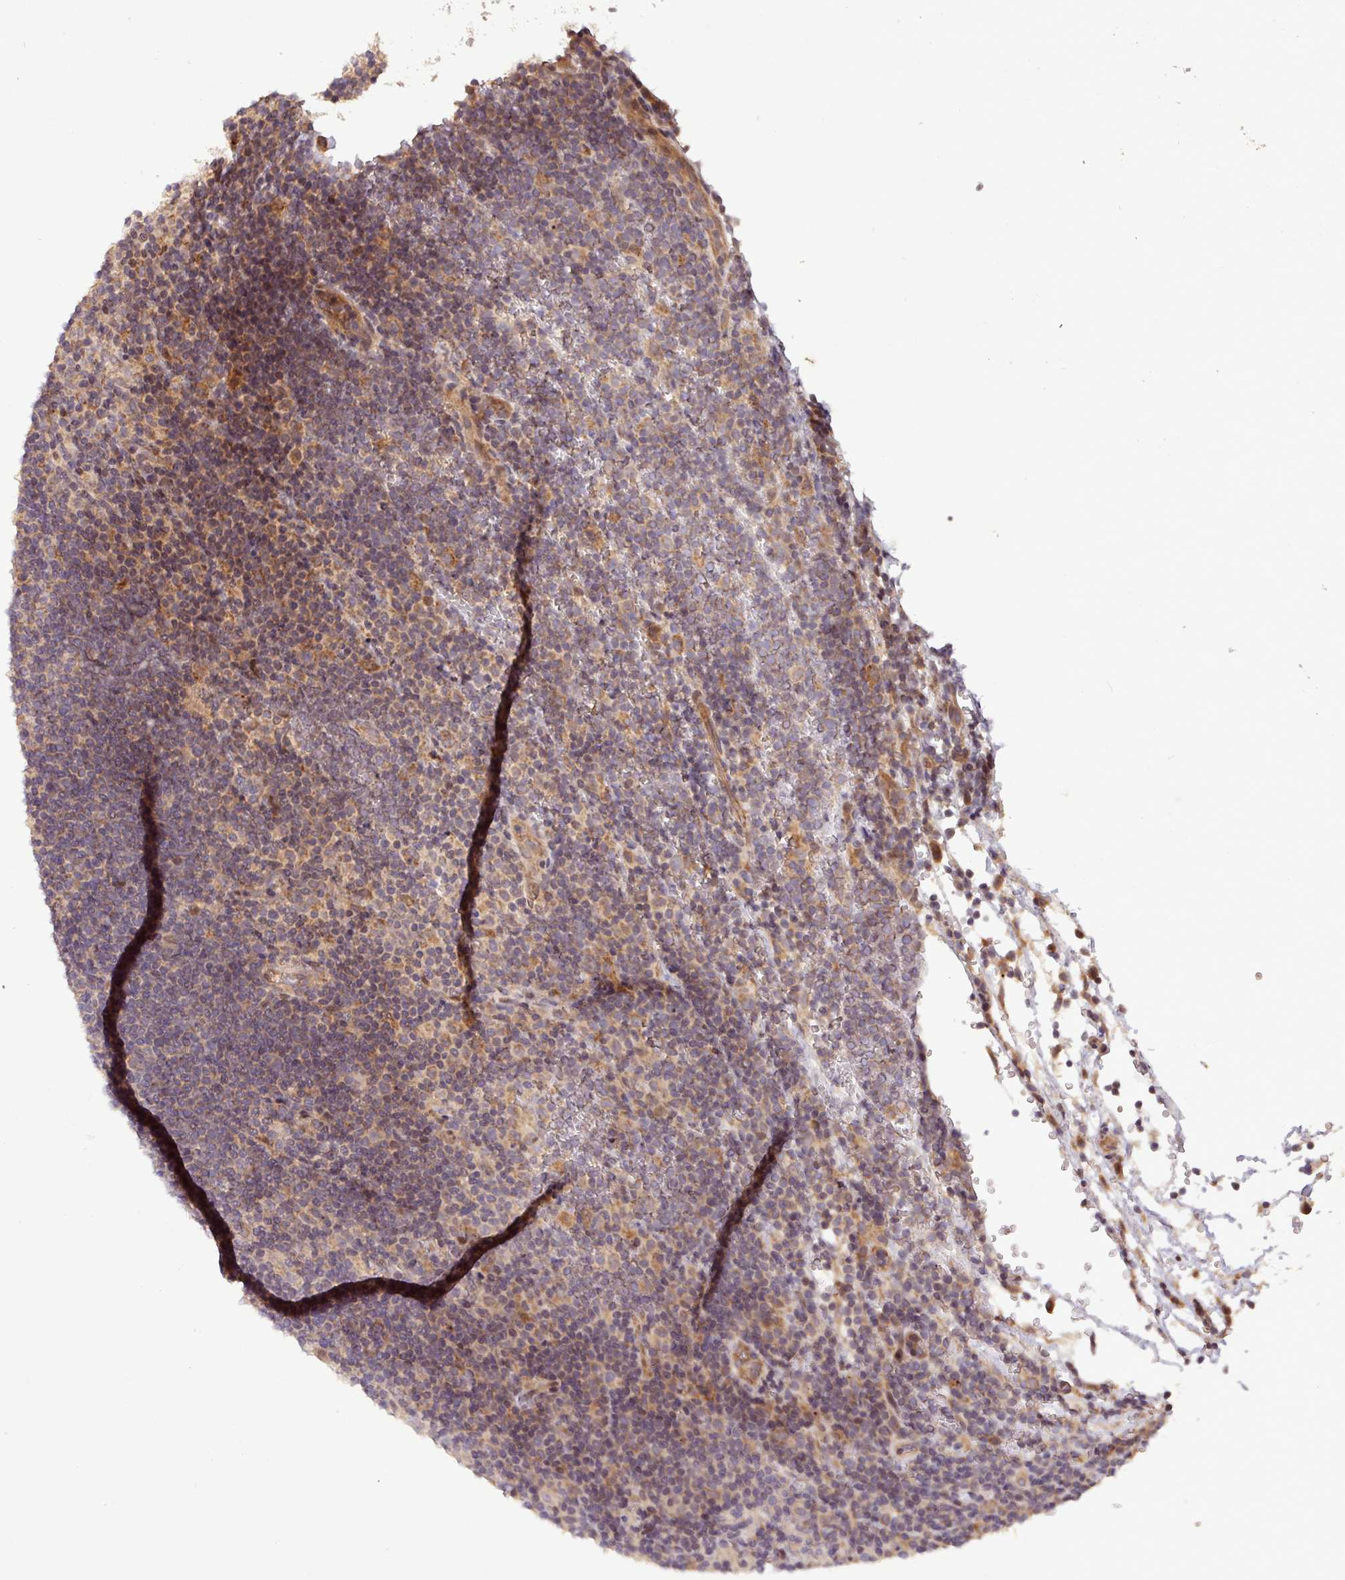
{"staining": {"intensity": "moderate", "quantity": "25%-75%", "location": "cytoplasmic/membranous"}, "tissue": "lymphoma", "cell_type": "Tumor cells", "image_type": "cancer", "snomed": [{"axis": "morphology", "description": "Hodgkin's disease, NOS"}, {"axis": "topography", "description": "Lymph node"}], "caption": "Protein analysis of Hodgkin's disease tissue exhibits moderate cytoplasmic/membranous positivity in approximately 25%-75% of tumor cells.", "gene": "YPEL3", "patient": {"sex": "female", "age": 57}}